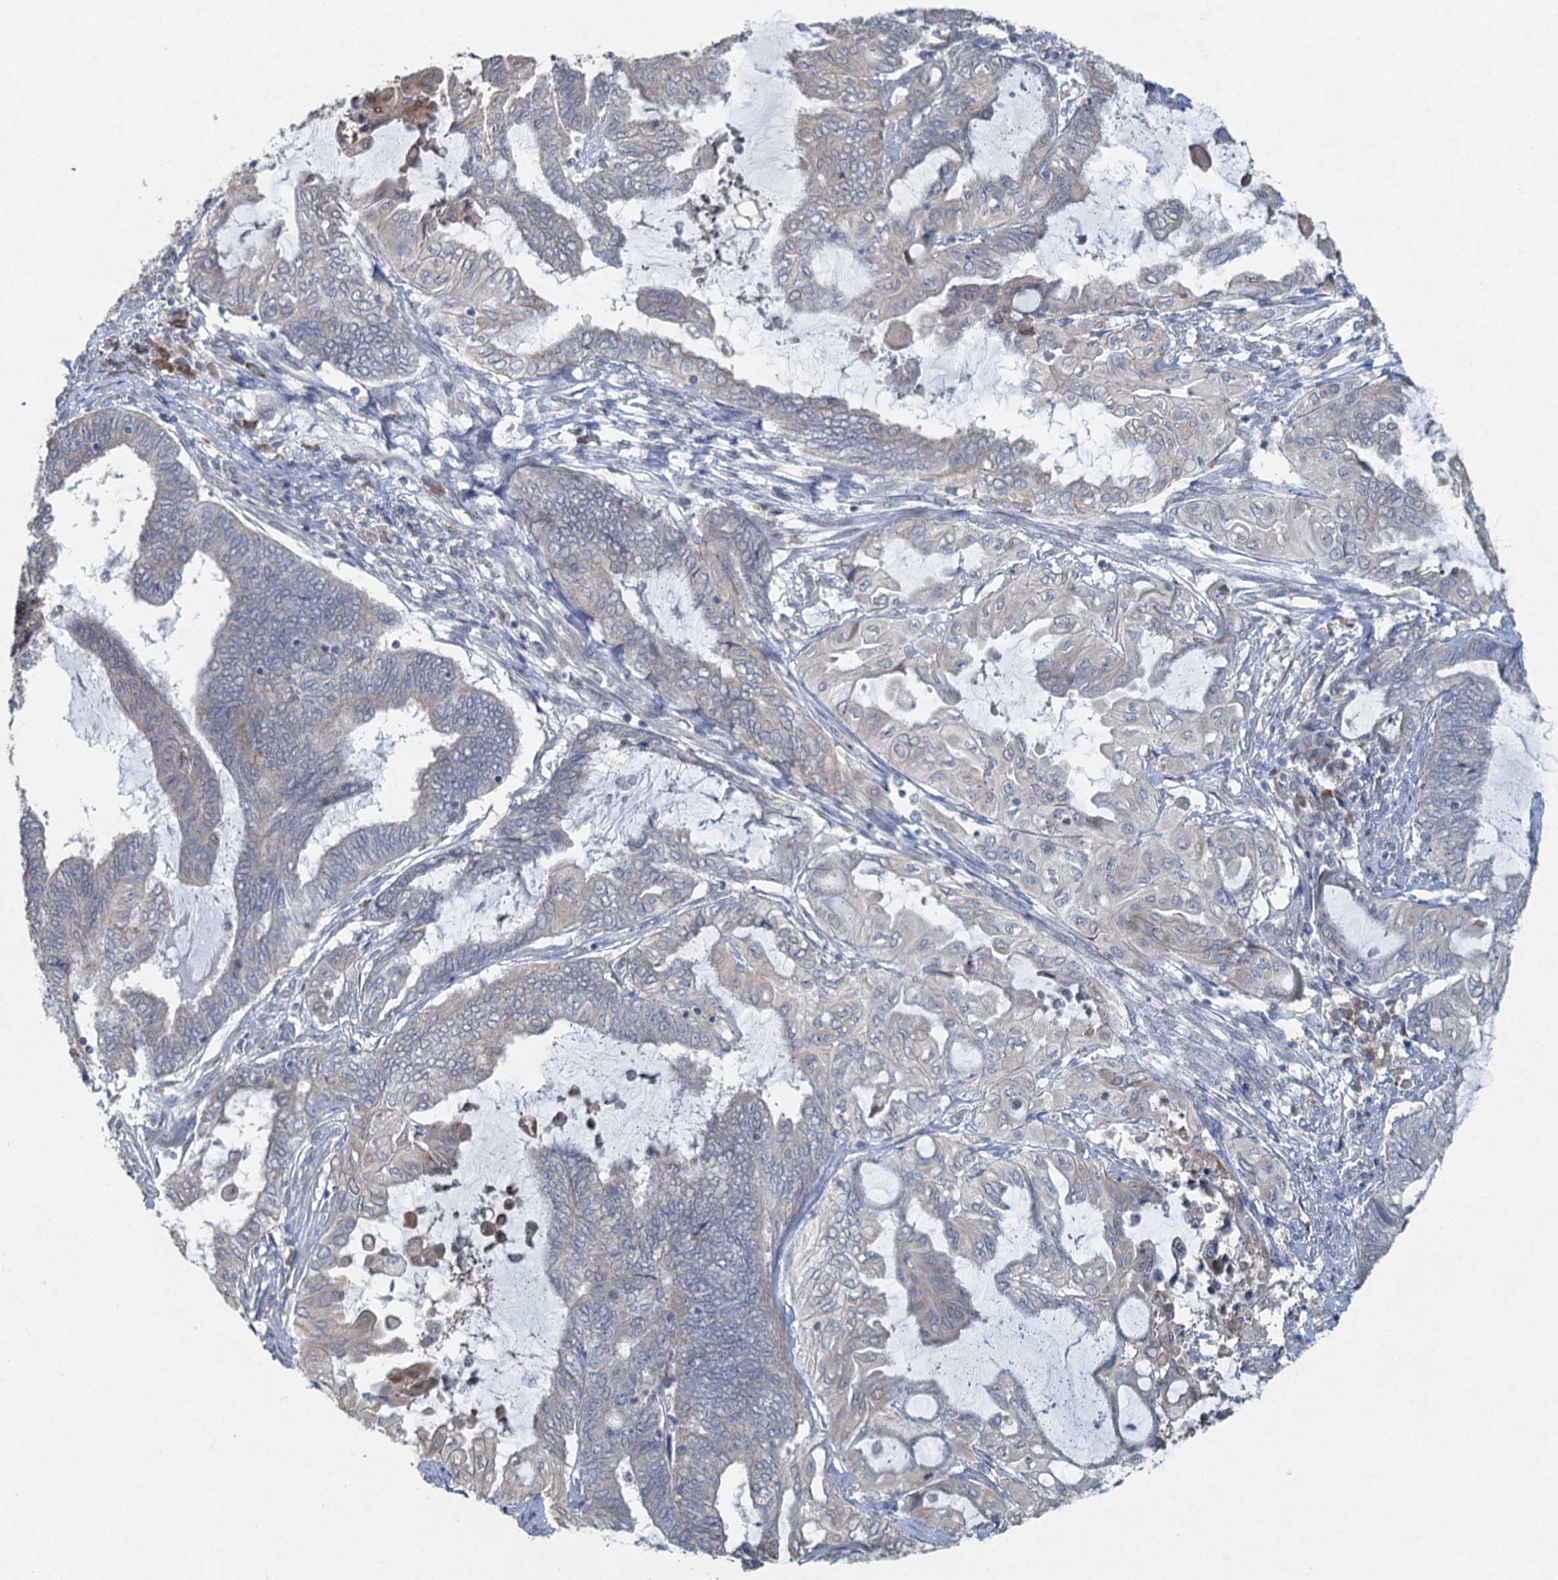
{"staining": {"intensity": "negative", "quantity": "none", "location": "none"}, "tissue": "endometrial cancer", "cell_type": "Tumor cells", "image_type": "cancer", "snomed": [{"axis": "morphology", "description": "Adenocarcinoma, NOS"}, {"axis": "topography", "description": "Uterus"}, {"axis": "topography", "description": "Endometrium"}], "caption": "Immunohistochemistry histopathology image of neoplastic tissue: endometrial cancer stained with DAB (3,3'-diaminobenzidine) reveals no significant protein staining in tumor cells.", "gene": "TEX35", "patient": {"sex": "female", "age": 70}}